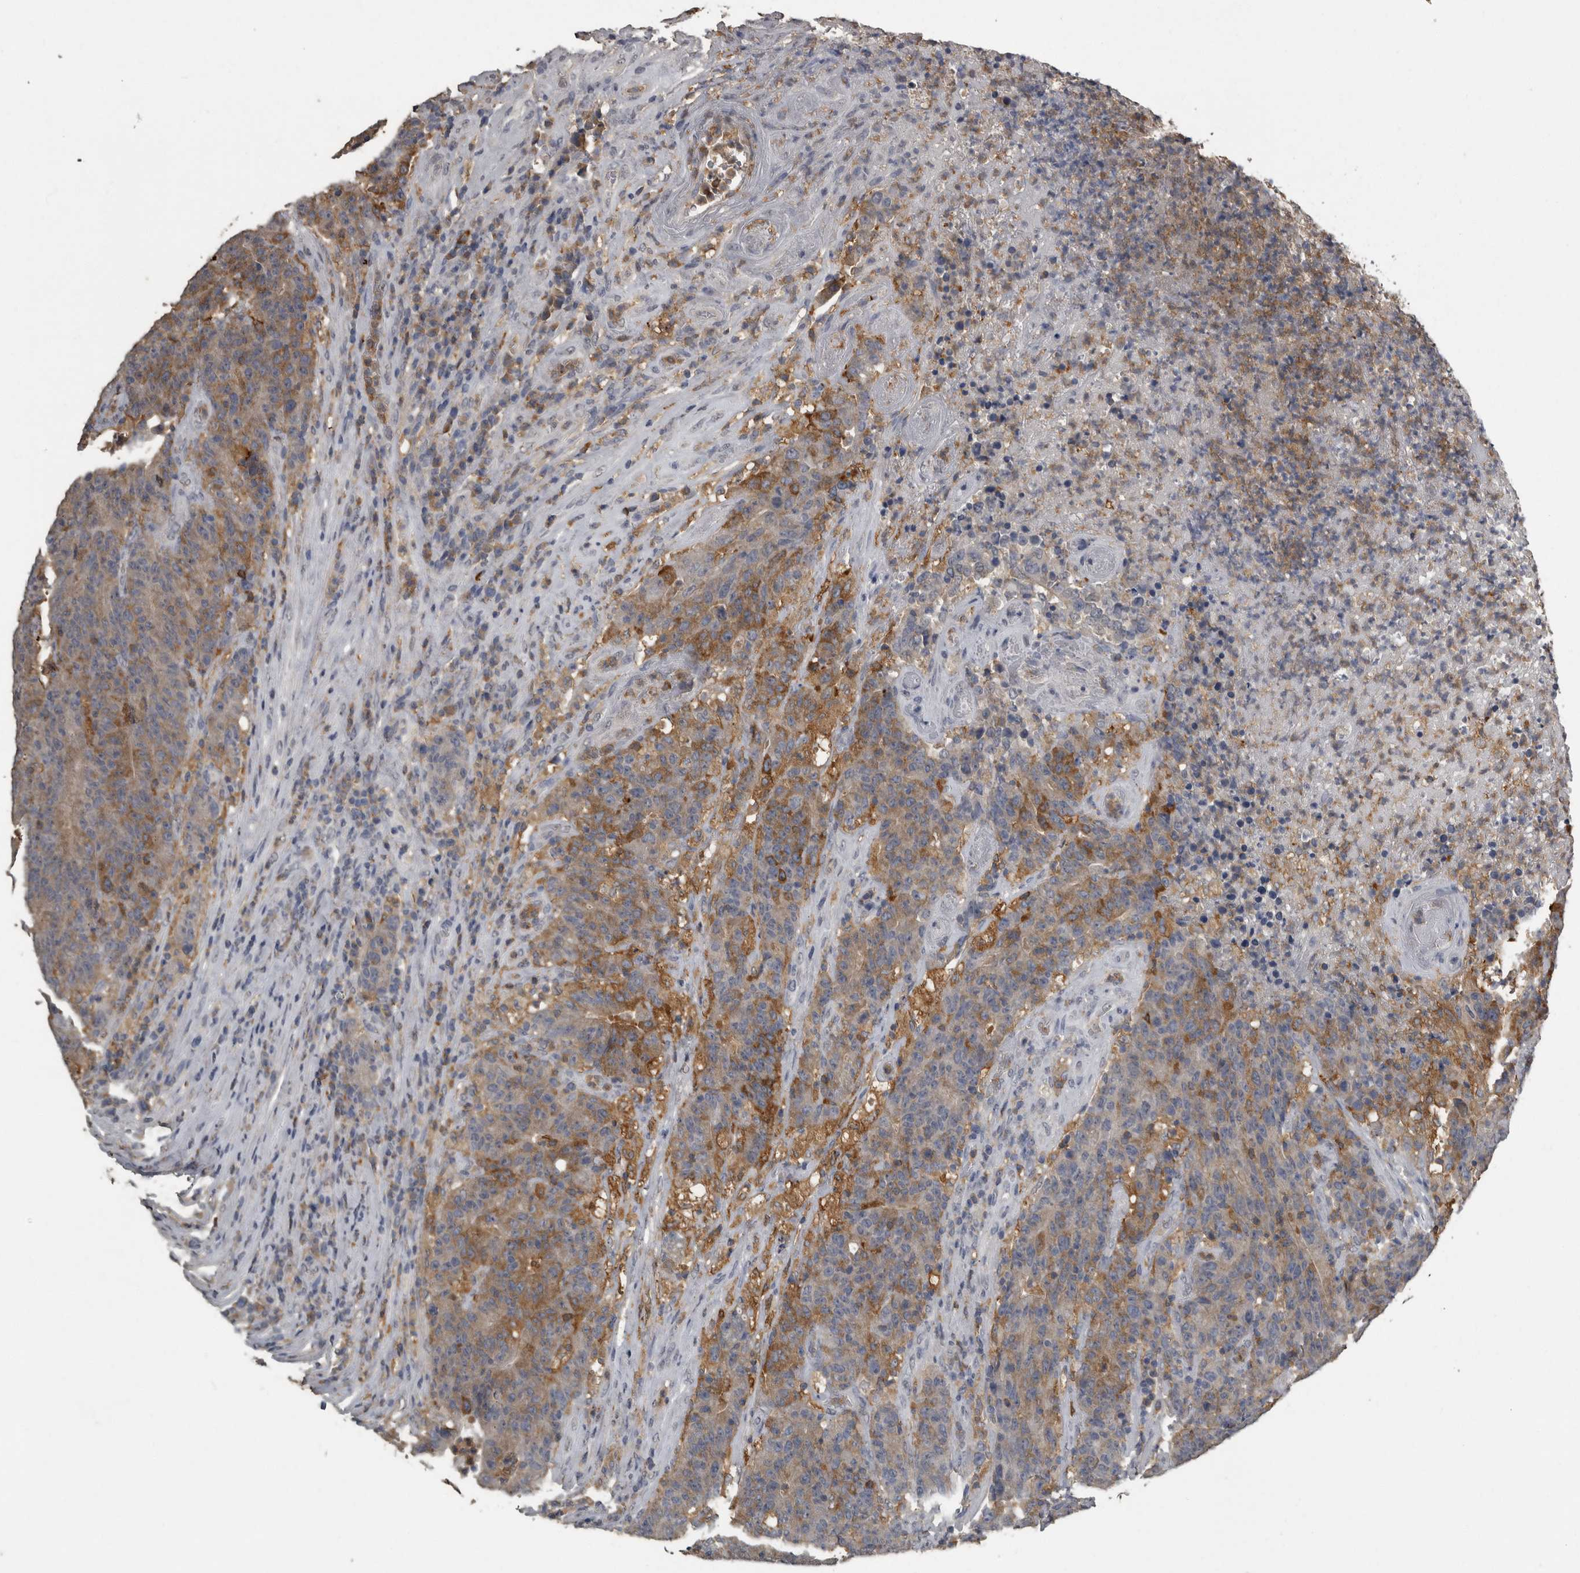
{"staining": {"intensity": "weak", "quantity": "<25%", "location": "cytoplasmic/membranous"}, "tissue": "colorectal cancer", "cell_type": "Tumor cells", "image_type": "cancer", "snomed": [{"axis": "morphology", "description": "Normal tissue, NOS"}, {"axis": "morphology", "description": "Adenocarcinoma, NOS"}, {"axis": "topography", "description": "Colon"}], "caption": "Protein analysis of adenocarcinoma (colorectal) shows no significant staining in tumor cells.", "gene": "PIK3AP1", "patient": {"sex": "female", "age": 75}}